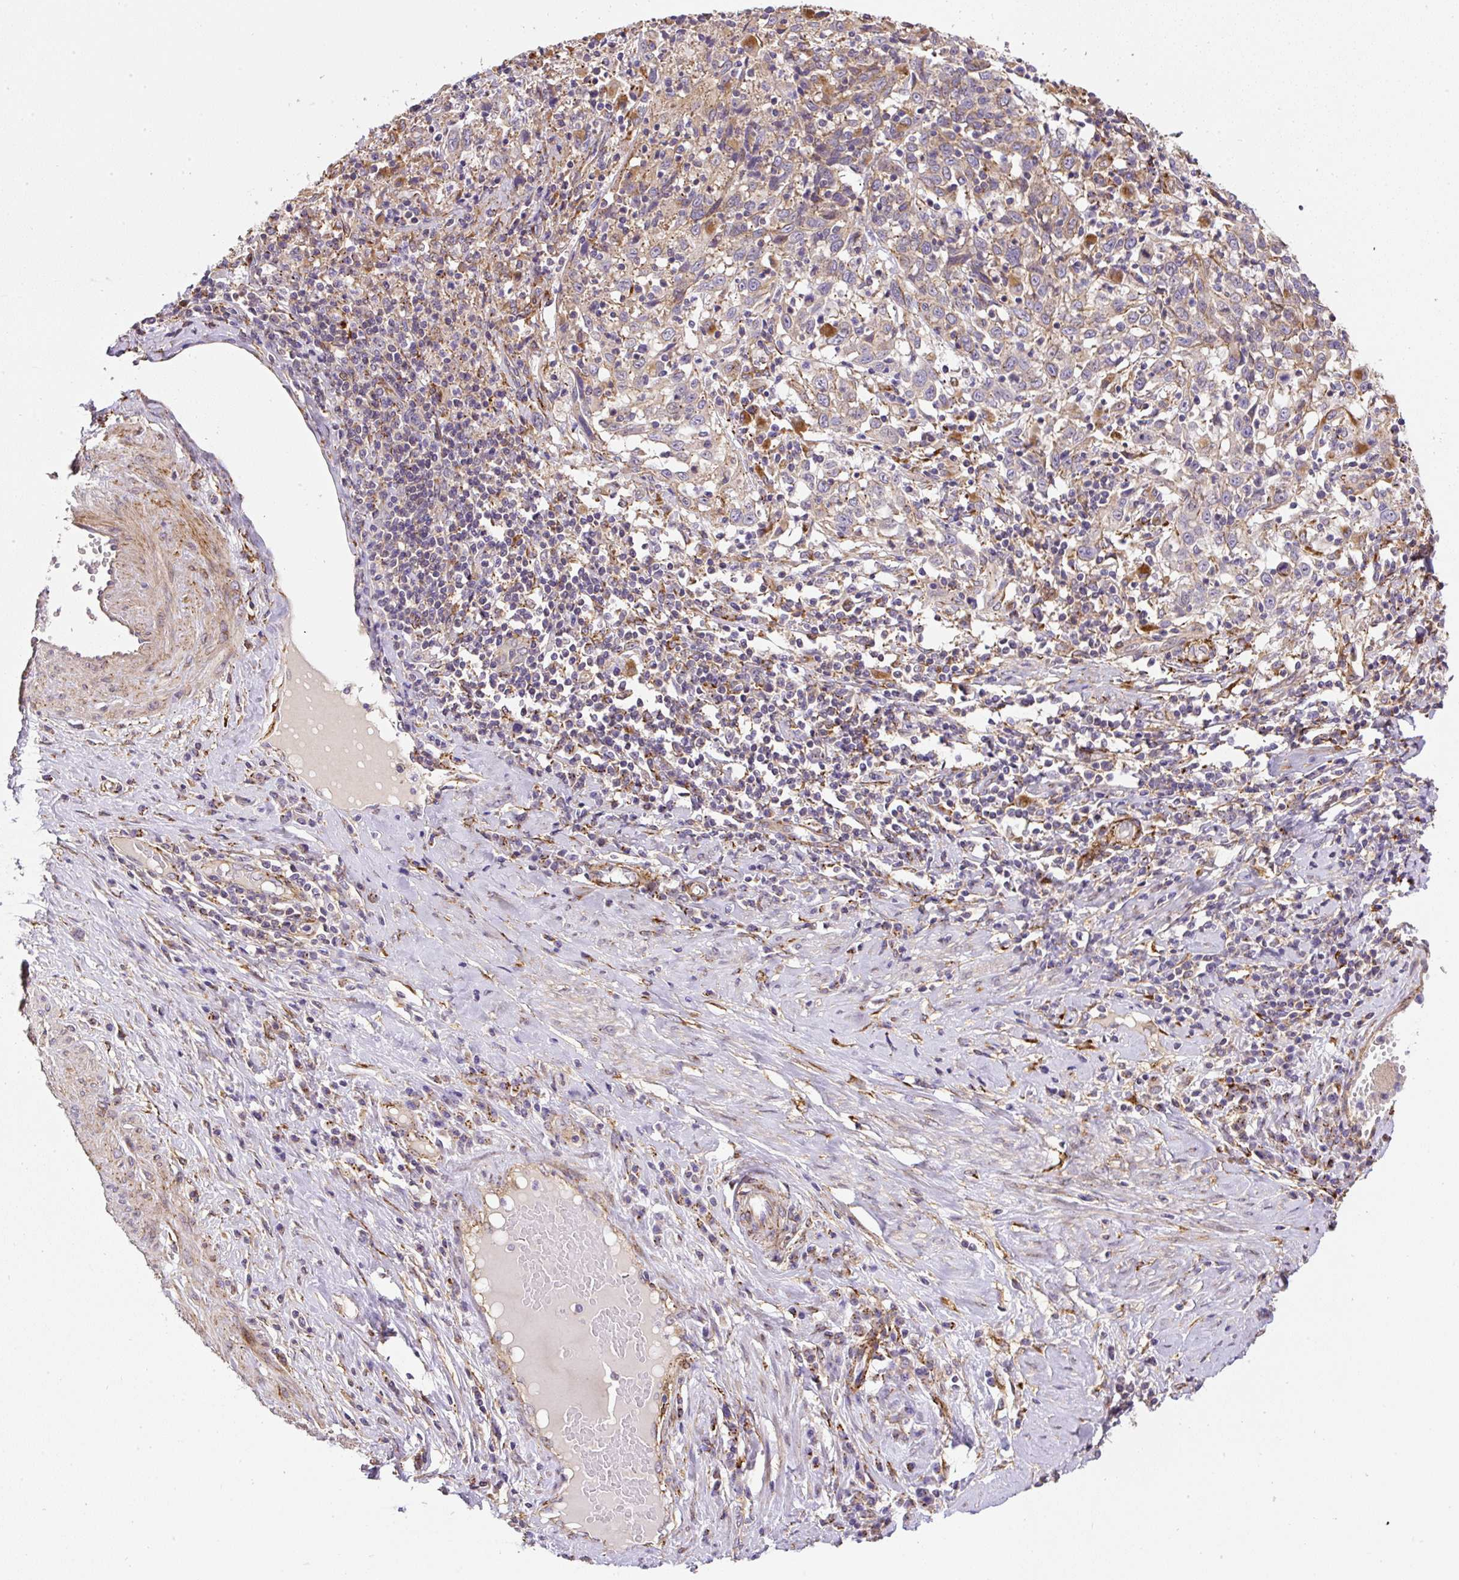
{"staining": {"intensity": "weak", "quantity": "25%-75%", "location": "cytoplasmic/membranous"}, "tissue": "cervical cancer", "cell_type": "Tumor cells", "image_type": "cancer", "snomed": [{"axis": "morphology", "description": "Squamous cell carcinoma, NOS"}, {"axis": "topography", "description": "Cervix"}], "caption": "Immunohistochemistry histopathology image of neoplastic tissue: squamous cell carcinoma (cervical) stained using IHC shows low levels of weak protein expression localized specifically in the cytoplasmic/membranous of tumor cells, appearing as a cytoplasmic/membranous brown color.", "gene": "RNF170", "patient": {"sex": "female", "age": 46}}